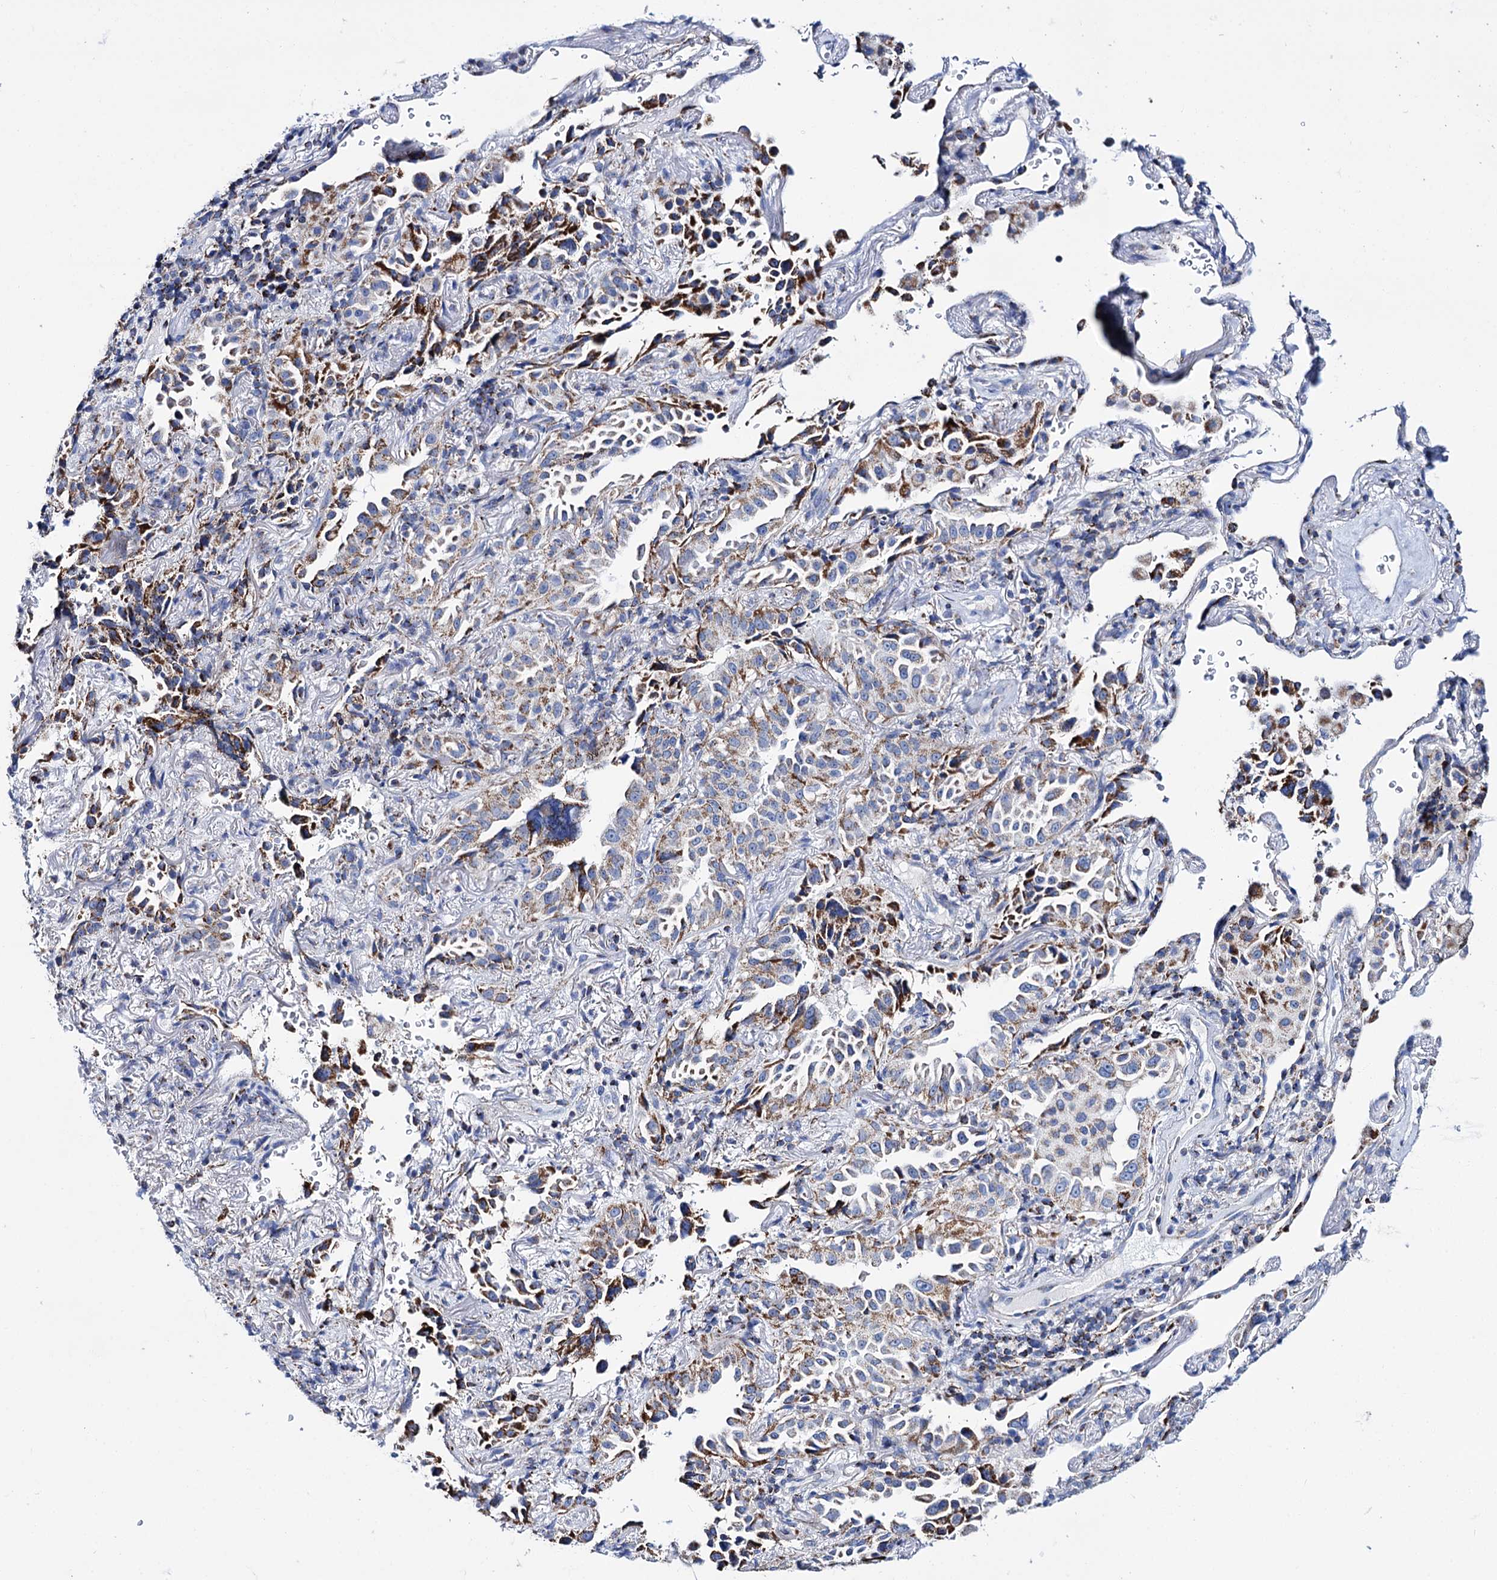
{"staining": {"intensity": "moderate", "quantity": ">75%", "location": "cytoplasmic/membranous"}, "tissue": "lung cancer", "cell_type": "Tumor cells", "image_type": "cancer", "snomed": [{"axis": "morphology", "description": "Adenocarcinoma, NOS"}, {"axis": "topography", "description": "Lung"}], "caption": "Immunohistochemical staining of adenocarcinoma (lung) reveals medium levels of moderate cytoplasmic/membranous positivity in approximately >75% of tumor cells.", "gene": "UBASH3B", "patient": {"sex": "female", "age": 69}}